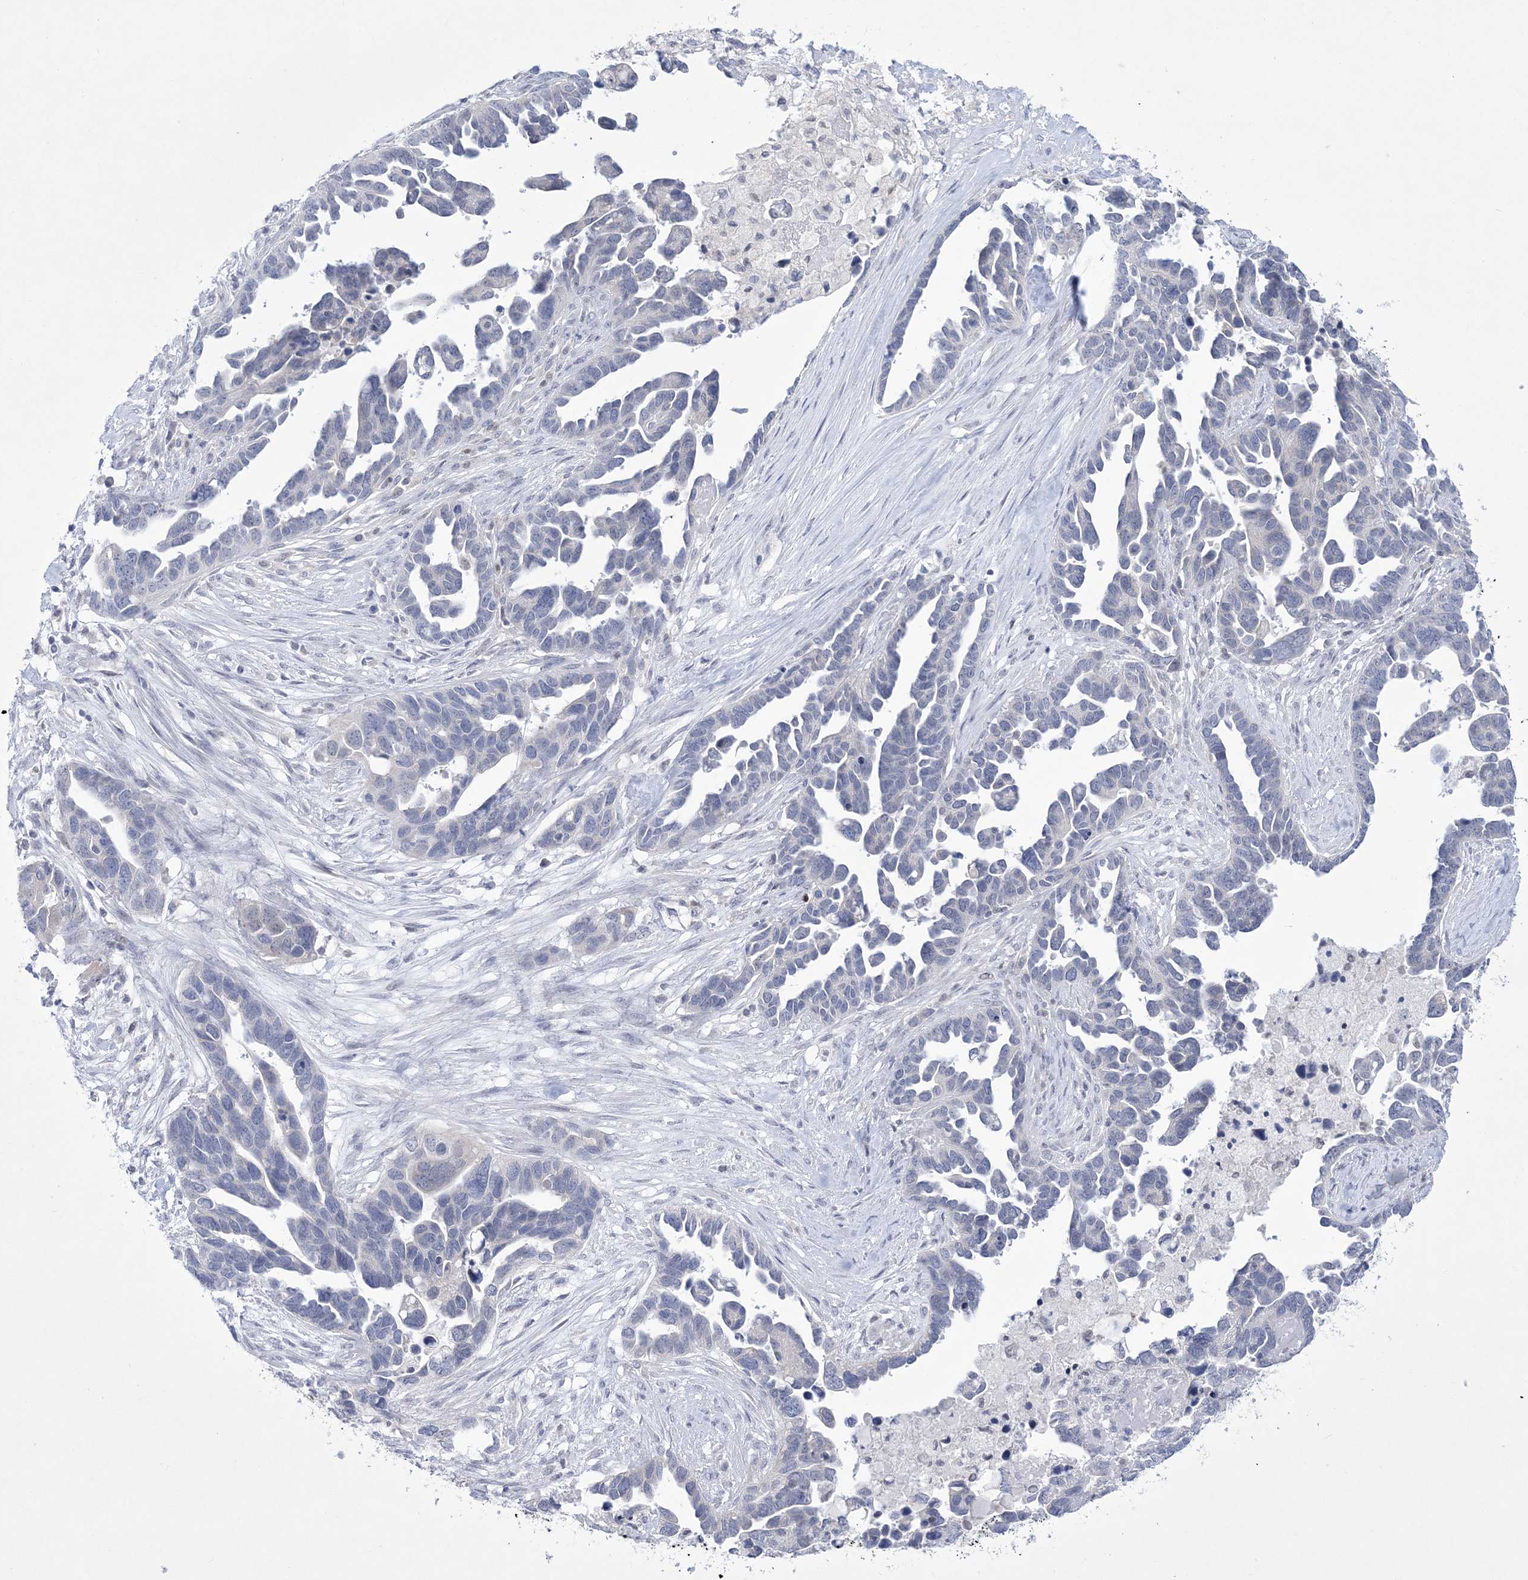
{"staining": {"intensity": "negative", "quantity": "none", "location": "none"}, "tissue": "ovarian cancer", "cell_type": "Tumor cells", "image_type": "cancer", "snomed": [{"axis": "morphology", "description": "Cystadenocarcinoma, serous, NOS"}, {"axis": "topography", "description": "Ovary"}], "caption": "Immunohistochemistry micrograph of neoplastic tissue: human ovarian cancer stained with DAB (3,3'-diaminobenzidine) demonstrates no significant protein expression in tumor cells.", "gene": "WDR27", "patient": {"sex": "female", "age": 54}}